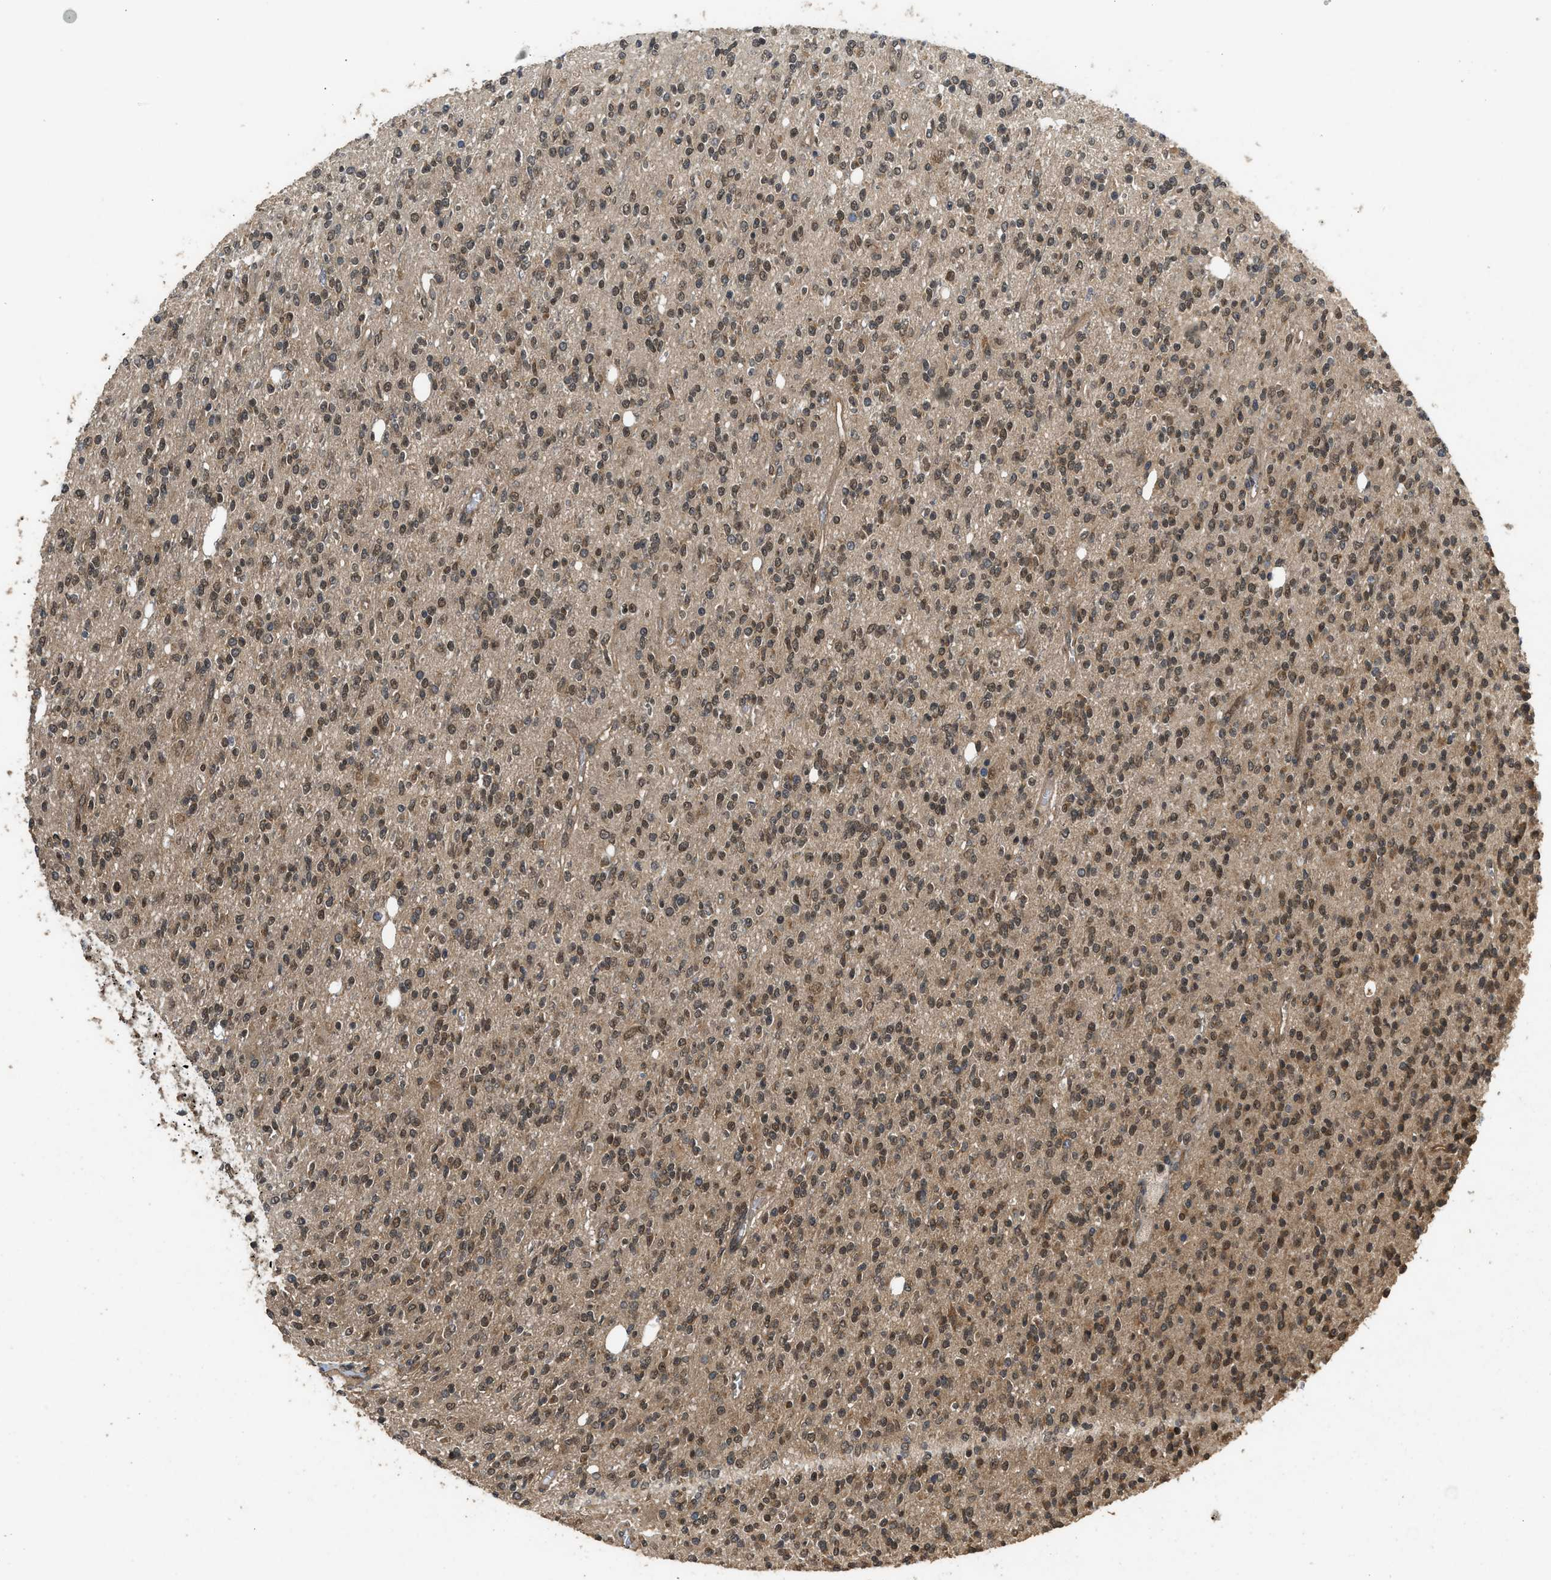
{"staining": {"intensity": "moderate", "quantity": ">75%", "location": "cytoplasmic/membranous,nuclear"}, "tissue": "glioma", "cell_type": "Tumor cells", "image_type": "cancer", "snomed": [{"axis": "morphology", "description": "Glioma, malignant, High grade"}, {"axis": "topography", "description": "Brain"}], "caption": "Protein analysis of high-grade glioma (malignant) tissue demonstrates moderate cytoplasmic/membranous and nuclear expression in about >75% of tumor cells.", "gene": "GET1", "patient": {"sex": "male", "age": 34}}